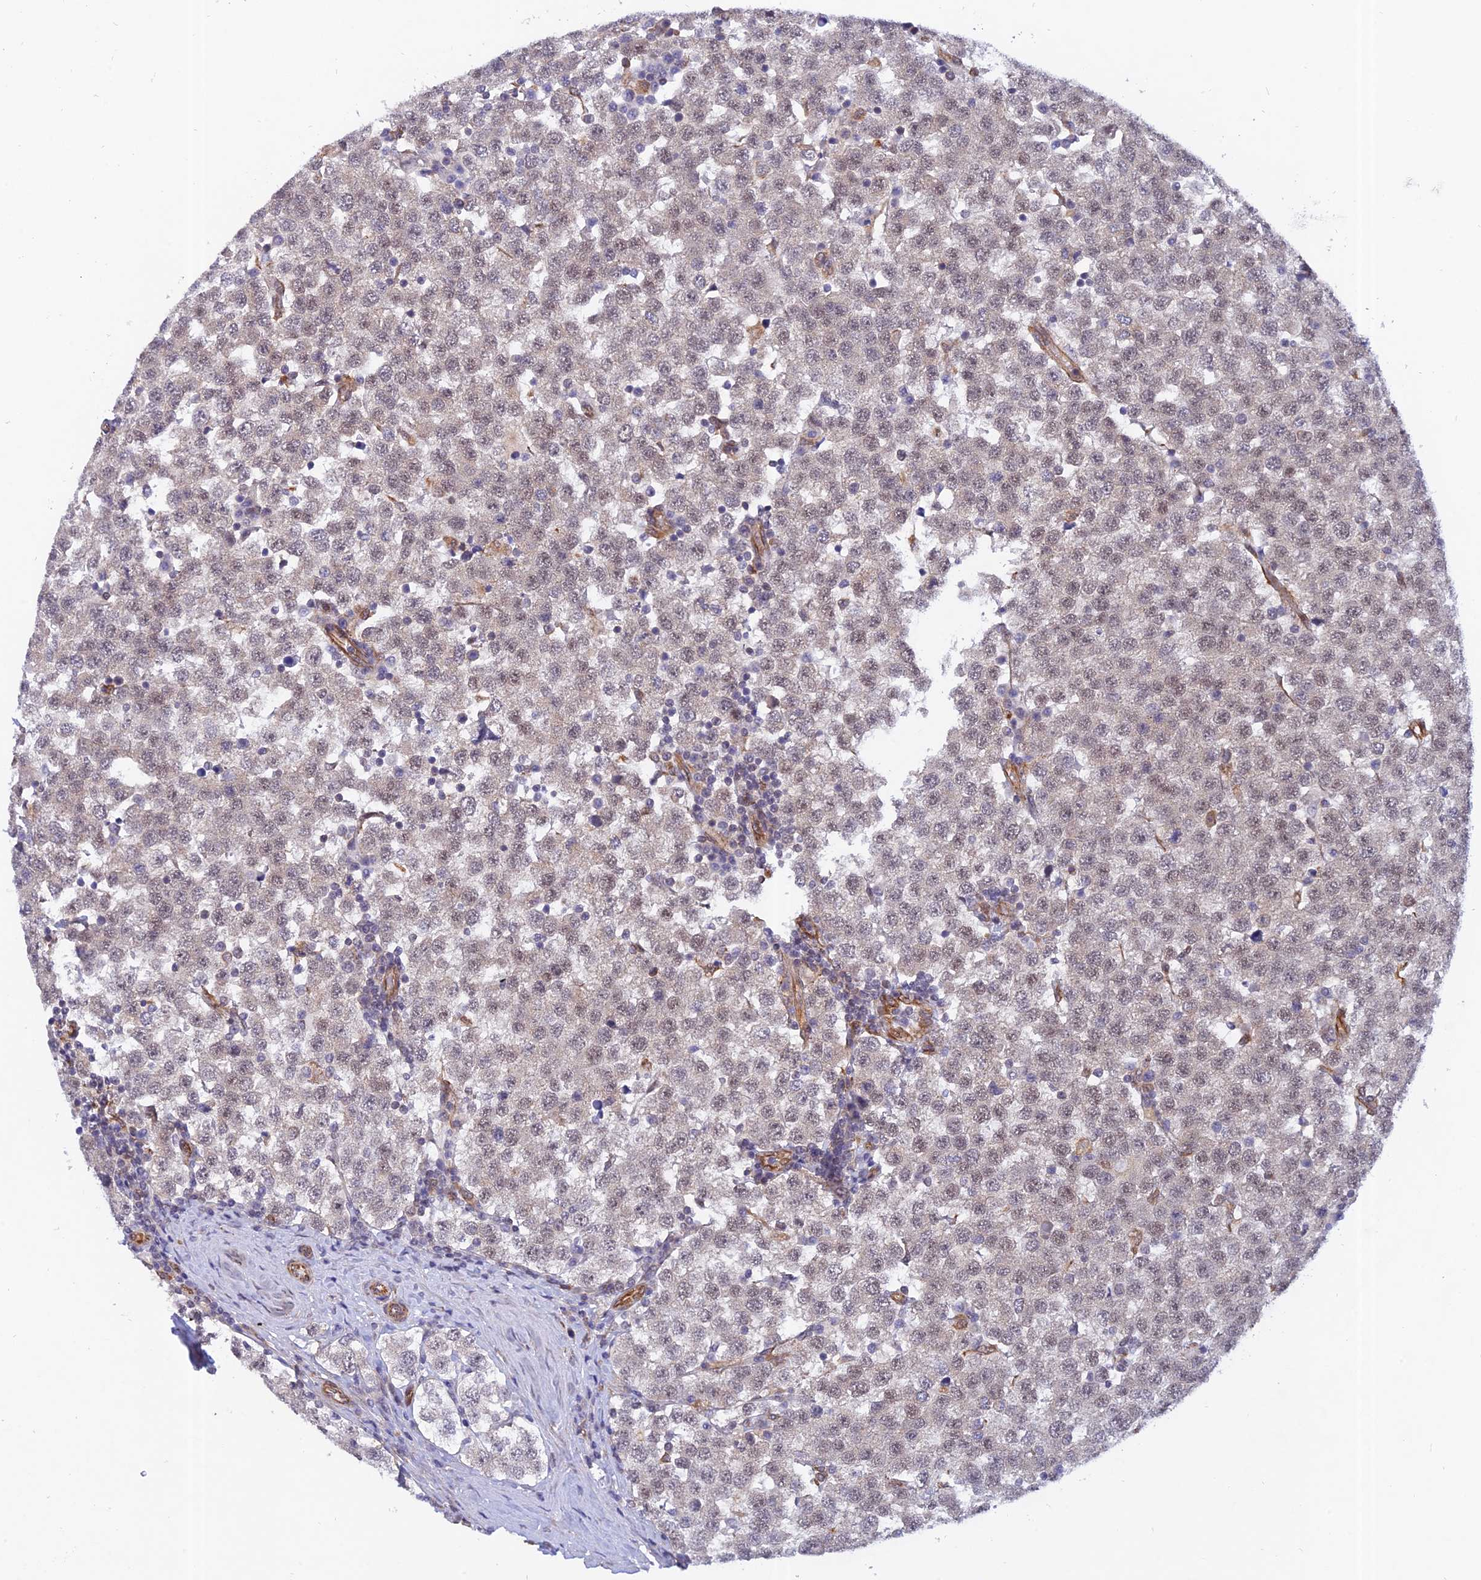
{"staining": {"intensity": "weak", "quantity": "25%-75%", "location": "nuclear"}, "tissue": "testis cancer", "cell_type": "Tumor cells", "image_type": "cancer", "snomed": [{"axis": "morphology", "description": "Seminoma, NOS"}, {"axis": "topography", "description": "Testis"}], "caption": "Weak nuclear positivity for a protein is seen in approximately 25%-75% of tumor cells of seminoma (testis) using immunohistochemistry.", "gene": "PAGR1", "patient": {"sex": "male", "age": 34}}